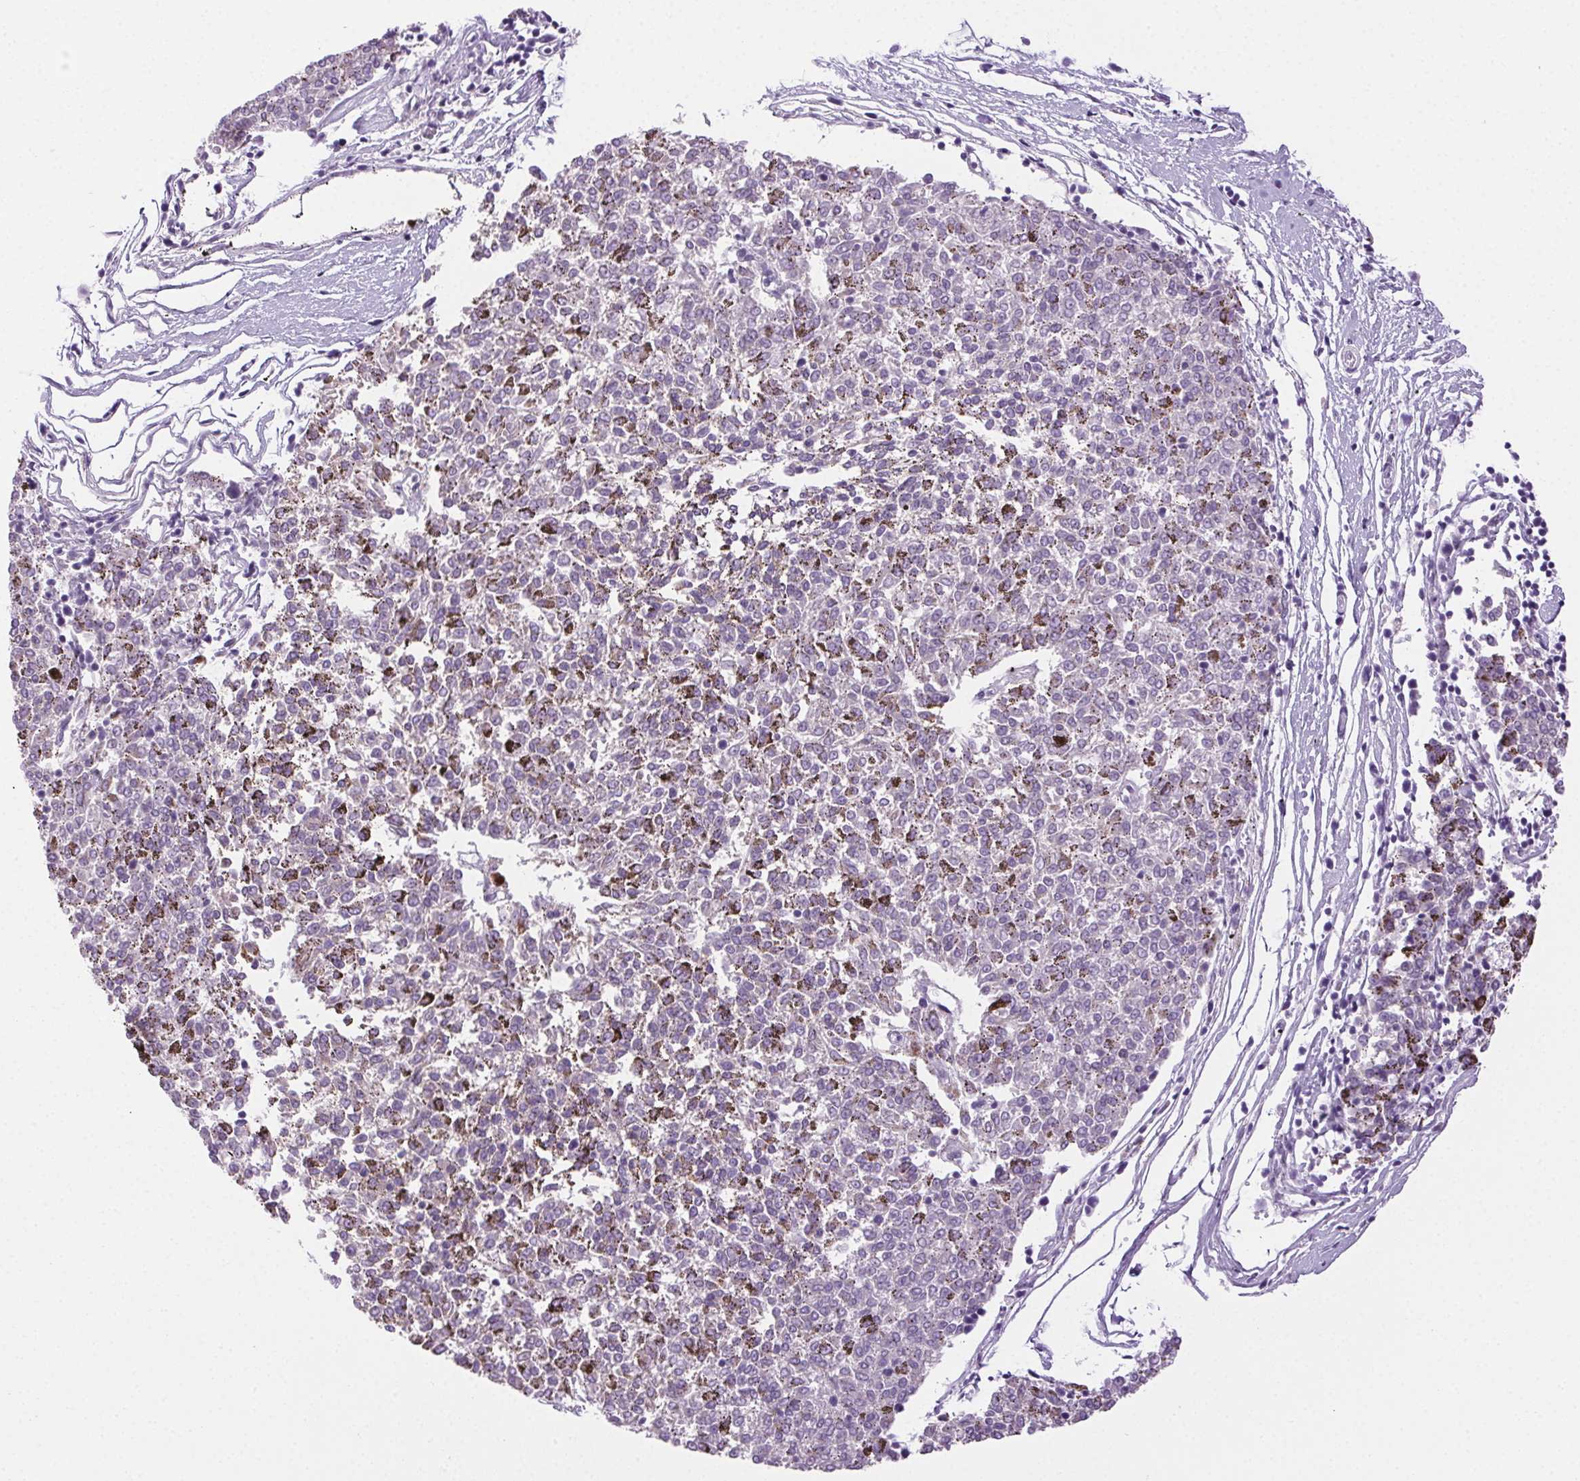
{"staining": {"intensity": "negative", "quantity": "none", "location": "none"}, "tissue": "melanoma", "cell_type": "Tumor cells", "image_type": "cancer", "snomed": [{"axis": "morphology", "description": "Malignant melanoma, NOS"}, {"axis": "topography", "description": "Skin"}], "caption": "Tumor cells show no significant expression in melanoma.", "gene": "CLDN10", "patient": {"sex": "female", "age": 72}}